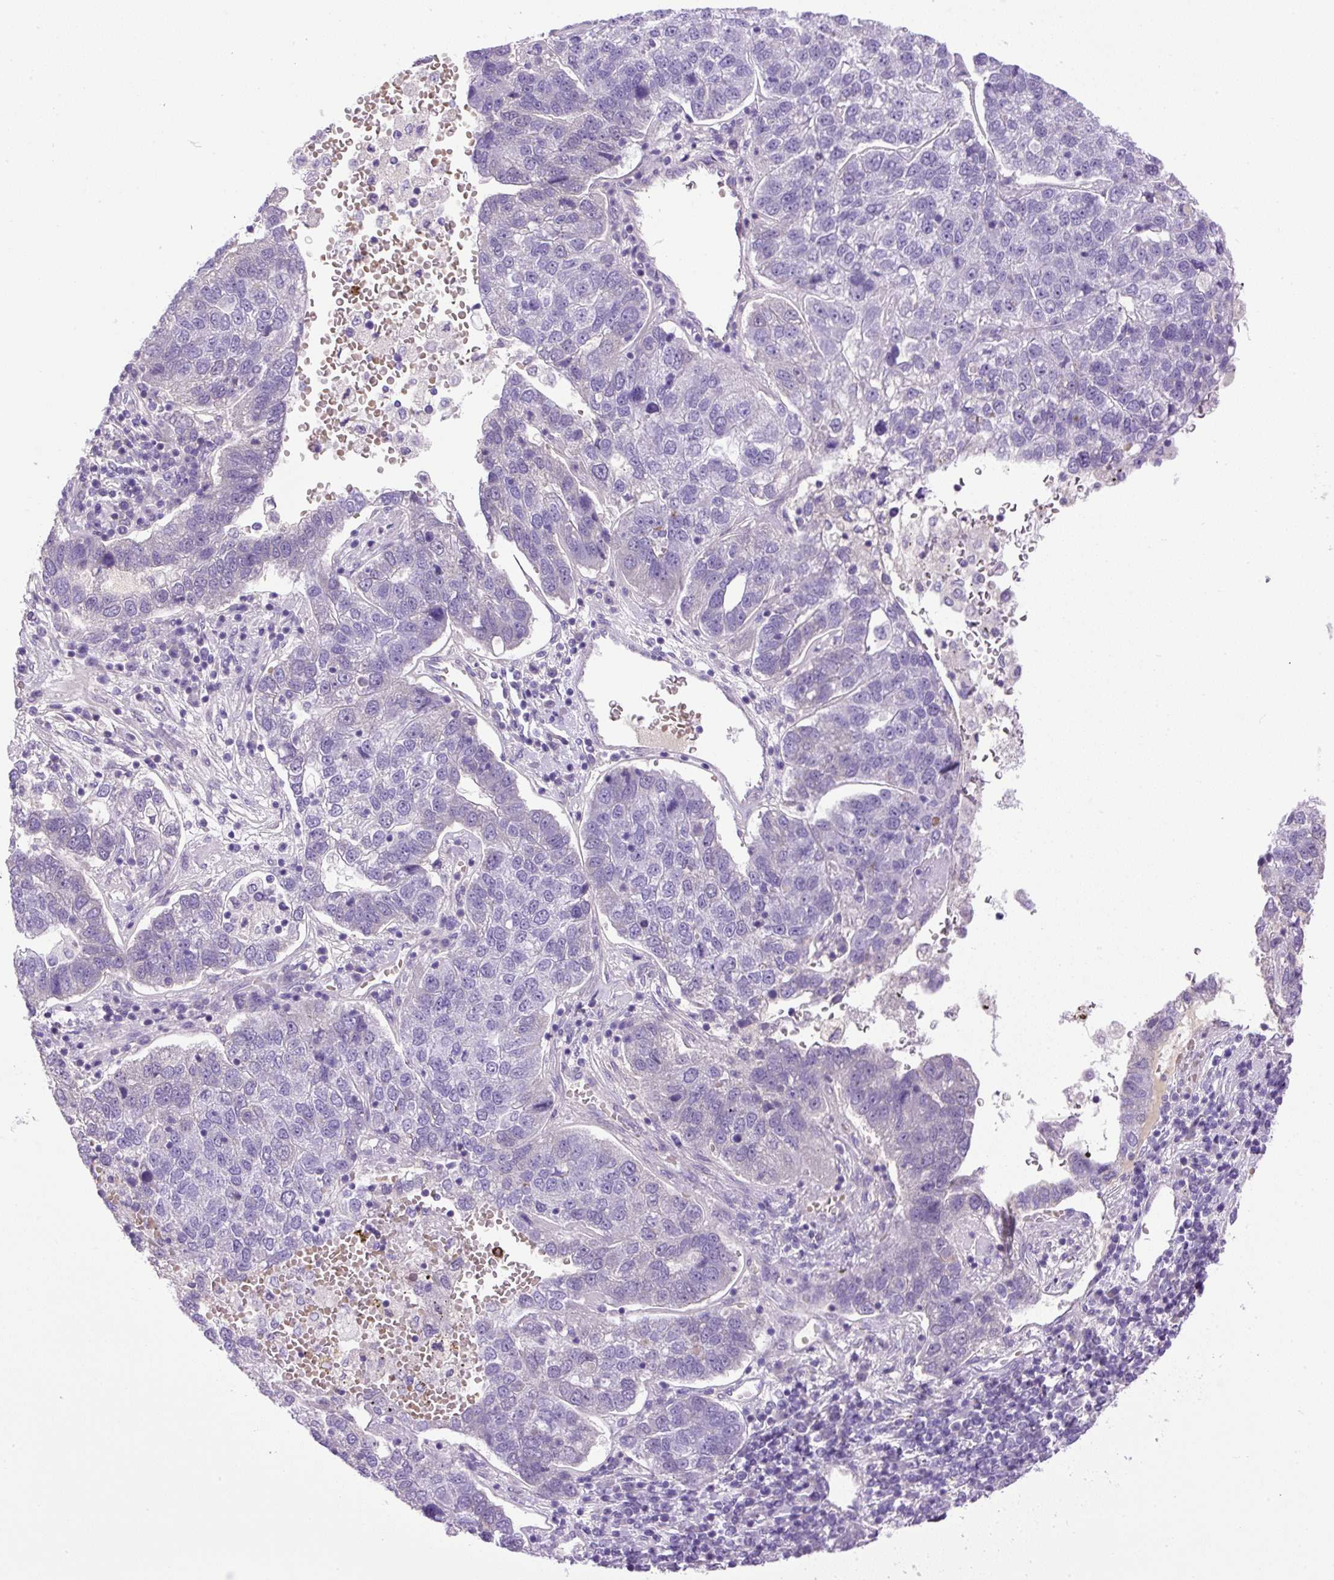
{"staining": {"intensity": "negative", "quantity": "none", "location": "none"}, "tissue": "pancreatic cancer", "cell_type": "Tumor cells", "image_type": "cancer", "snomed": [{"axis": "morphology", "description": "Adenocarcinoma, NOS"}, {"axis": "topography", "description": "Pancreas"}], "caption": "The histopathology image shows no staining of tumor cells in pancreatic cancer. Nuclei are stained in blue.", "gene": "VWA7", "patient": {"sex": "female", "age": 61}}